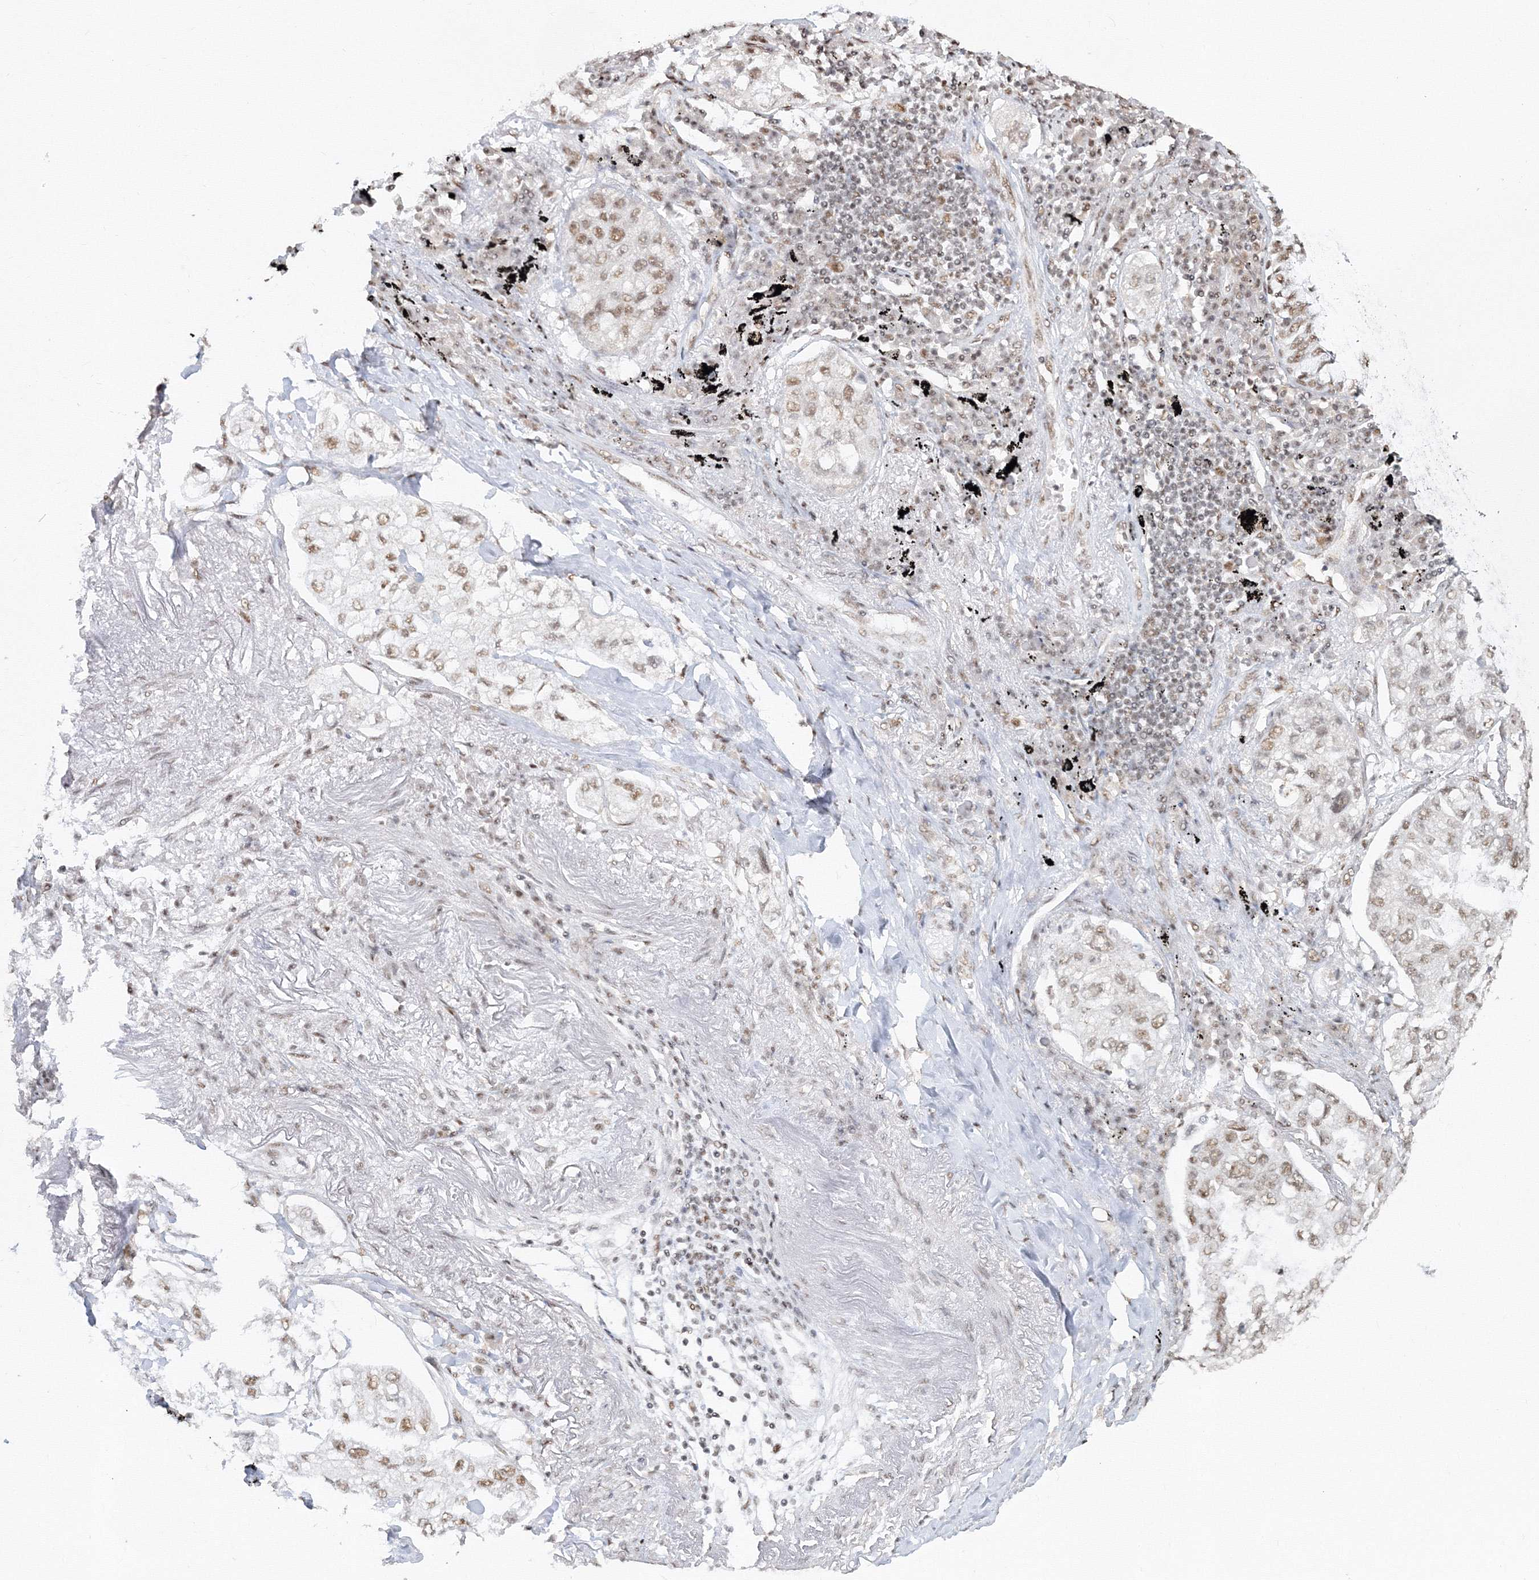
{"staining": {"intensity": "moderate", "quantity": ">75%", "location": "nuclear"}, "tissue": "lung cancer", "cell_type": "Tumor cells", "image_type": "cancer", "snomed": [{"axis": "morphology", "description": "Adenocarcinoma, NOS"}, {"axis": "topography", "description": "Lung"}], "caption": "This is an image of IHC staining of lung cancer, which shows moderate positivity in the nuclear of tumor cells.", "gene": "PPP4R2", "patient": {"sex": "male", "age": 65}}